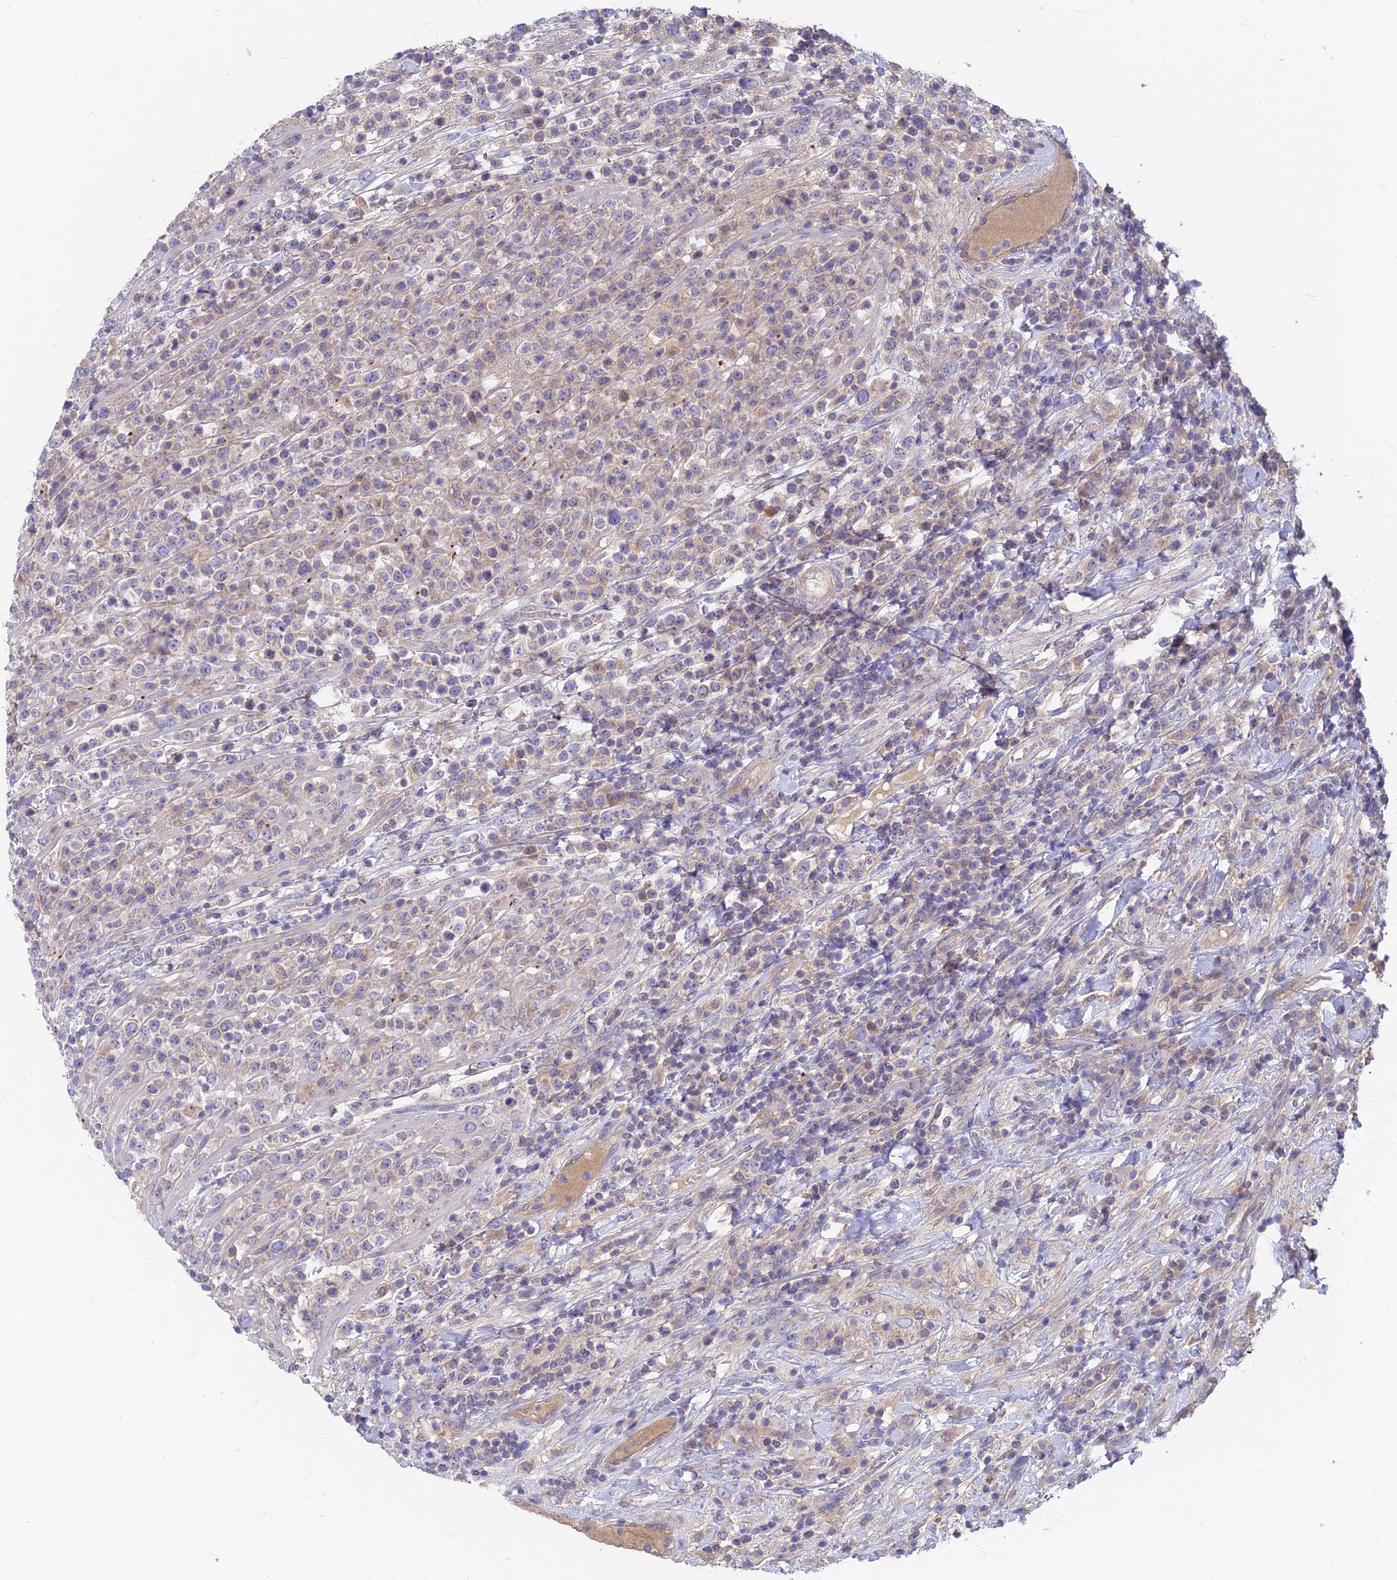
{"staining": {"intensity": "weak", "quantity": "<25%", "location": "cytoplasmic/membranous"}, "tissue": "lymphoma", "cell_type": "Tumor cells", "image_type": "cancer", "snomed": [{"axis": "morphology", "description": "Malignant lymphoma, non-Hodgkin's type, High grade"}, {"axis": "topography", "description": "Colon"}], "caption": "A micrograph of human high-grade malignant lymphoma, non-Hodgkin's type is negative for staining in tumor cells. Nuclei are stained in blue.", "gene": "PZP", "patient": {"sex": "female", "age": 53}}